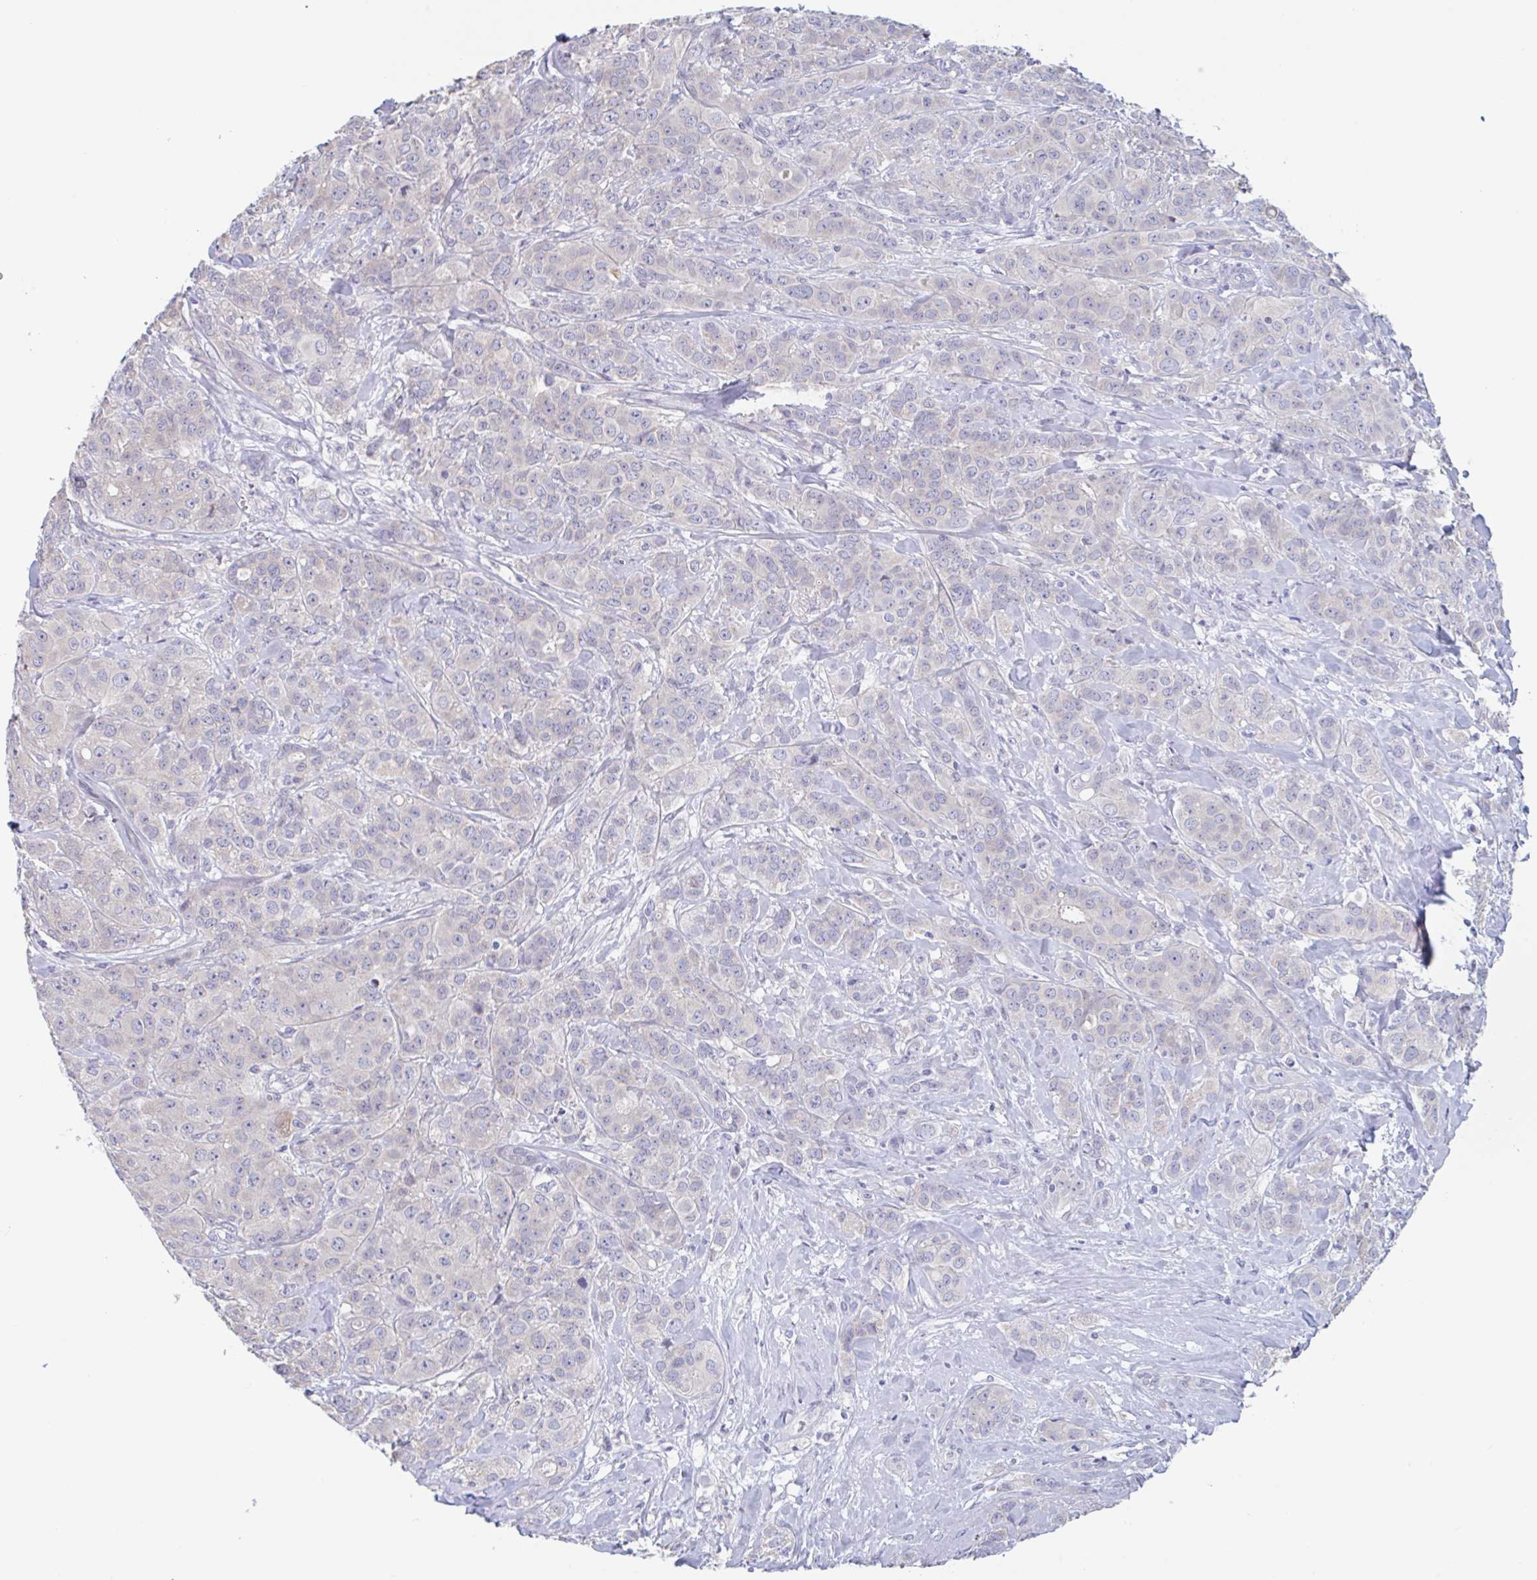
{"staining": {"intensity": "negative", "quantity": "none", "location": "none"}, "tissue": "breast cancer", "cell_type": "Tumor cells", "image_type": "cancer", "snomed": [{"axis": "morphology", "description": "Normal tissue, NOS"}, {"axis": "morphology", "description": "Duct carcinoma"}, {"axis": "topography", "description": "Breast"}], "caption": "Protein analysis of breast infiltrating ductal carcinoma exhibits no significant expression in tumor cells. (DAB IHC, high magnification).", "gene": "UNKL", "patient": {"sex": "female", "age": 43}}